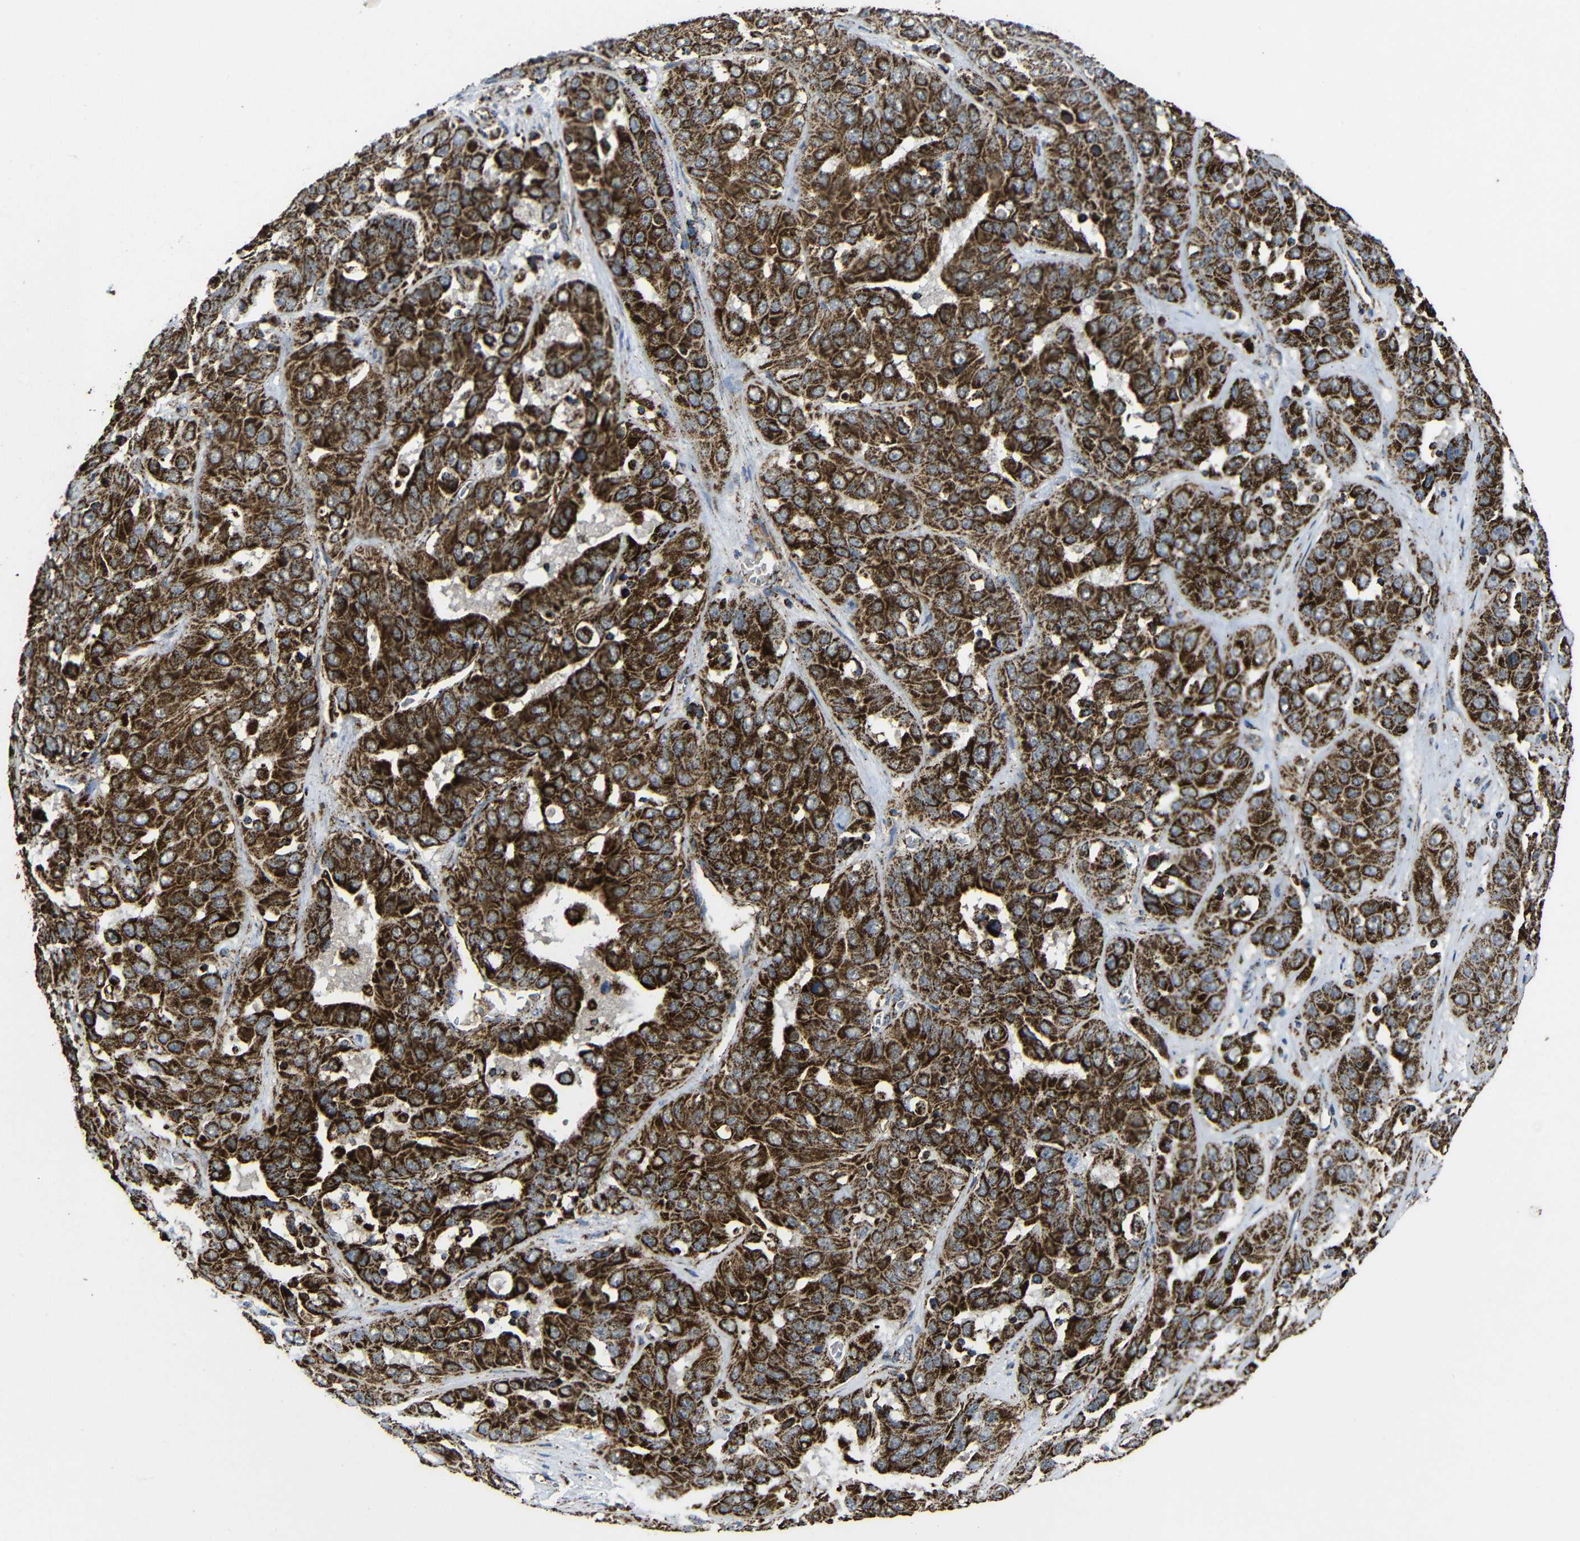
{"staining": {"intensity": "strong", "quantity": ">75%", "location": "cytoplasmic/membranous"}, "tissue": "liver cancer", "cell_type": "Tumor cells", "image_type": "cancer", "snomed": [{"axis": "morphology", "description": "Cholangiocarcinoma"}, {"axis": "topography", "description": "Liver"}], "caption": "Liver cancer stained with a protein marker reveals strong staining in tumor cells.", "gene": "ATP5F1A", "patient": {"sex": "female", "age": 52}}